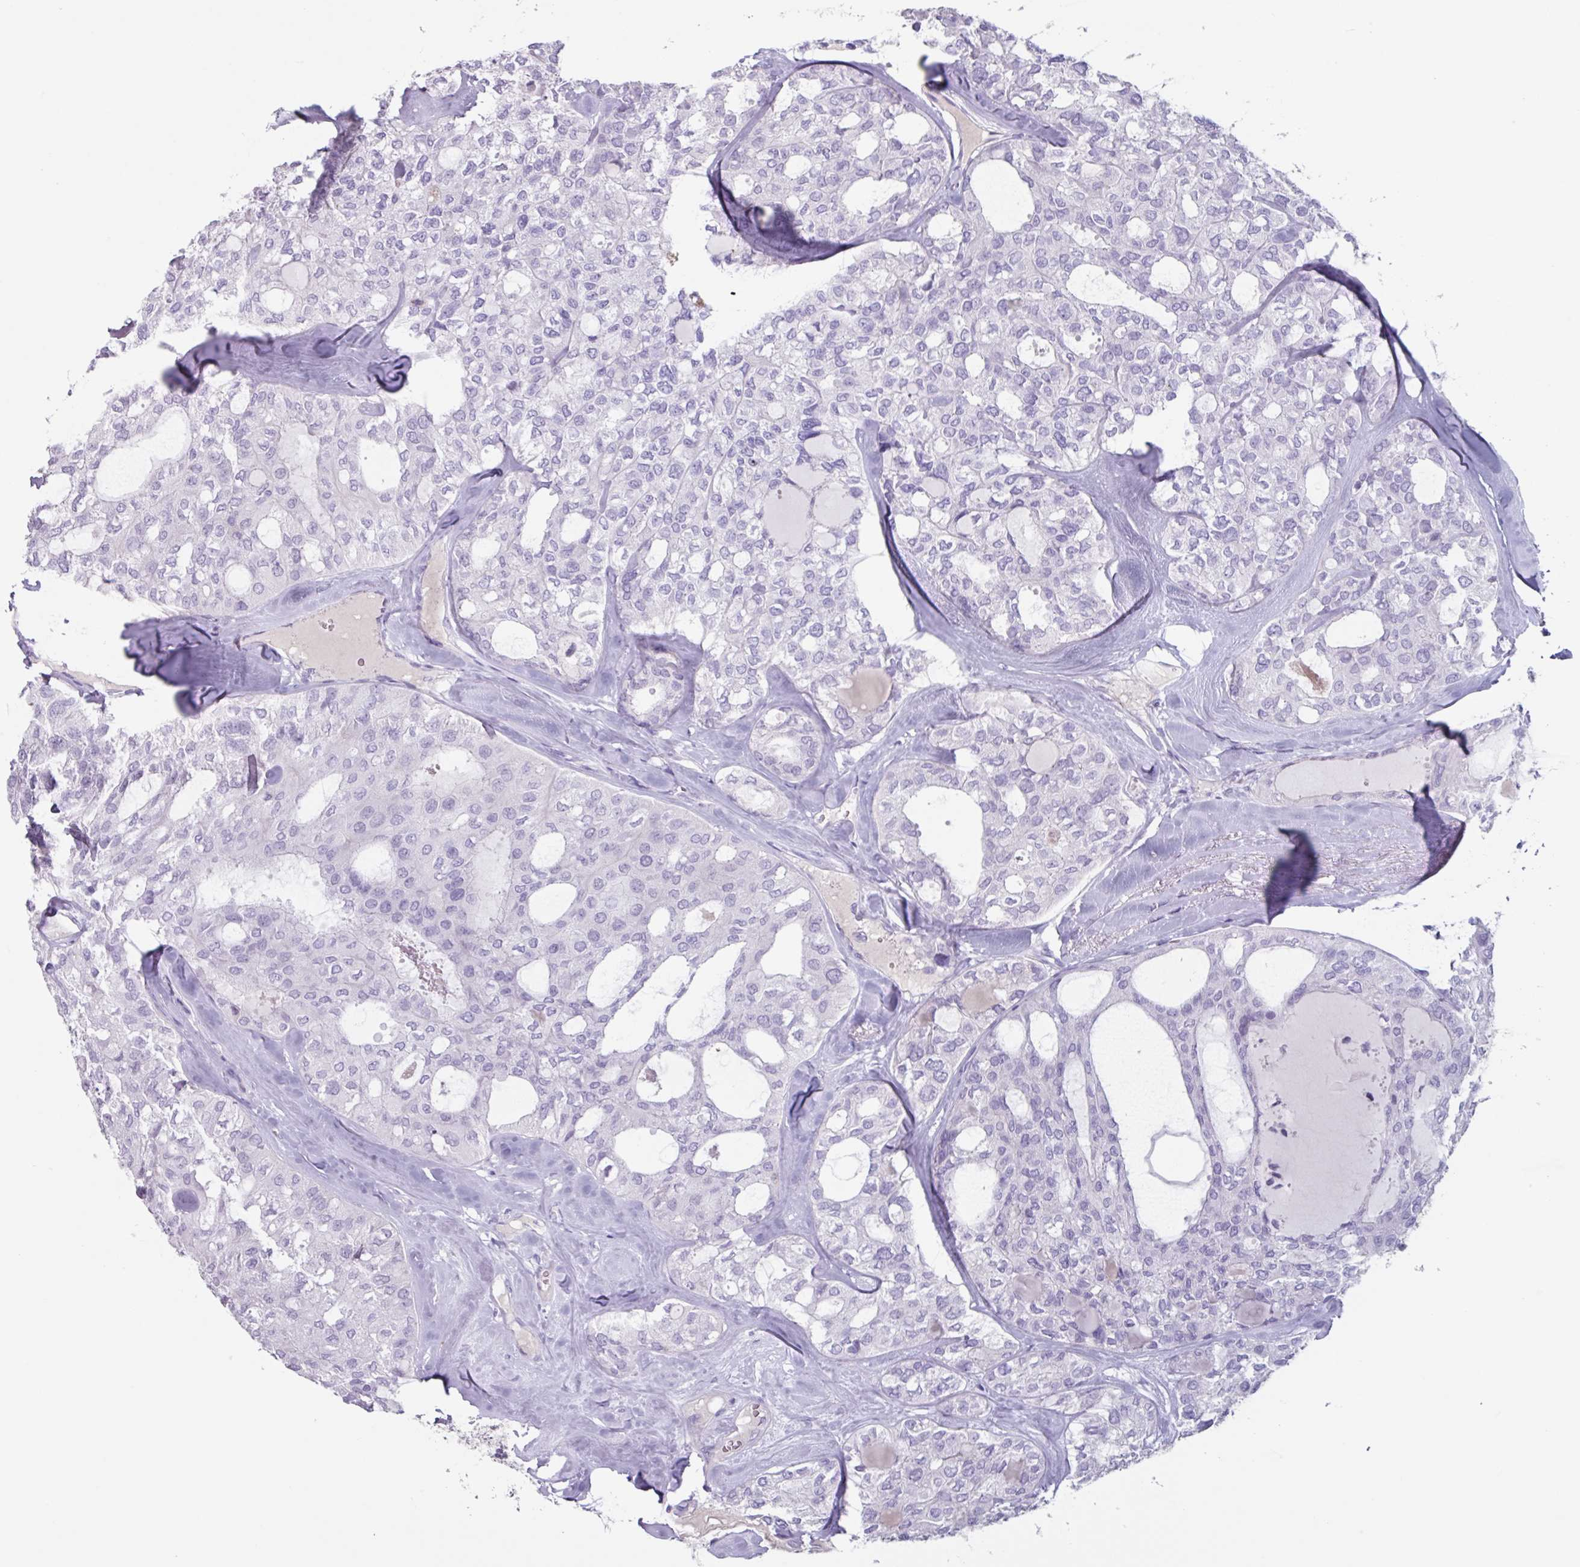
{"staining": {"intensity": "negative", "quantity": "none", "location": "none"}, "tissue": "thyroid cancer", "cell_type": "Tumor cells", "image_type": "cancer", "snomed": [{"axis": "morphology", "description": "Follicular adenoma carcinoma, NOS"}, {"axis": "topography", "description": "Thyroid gland"}], "caption": "Immunohistochemistry (IHC) image of neoplastic tissue: thyroid follicular adenoma carcinoma stained with DAB reveals no significant protein positivity in tumor cells. (DAB (3,3'-diaminobenzidine) immunohistochemistry (IHC) with hematoxylin counter stain).", "gene": "OR2T10", "patient": {"sex": "male", "age": 75}}